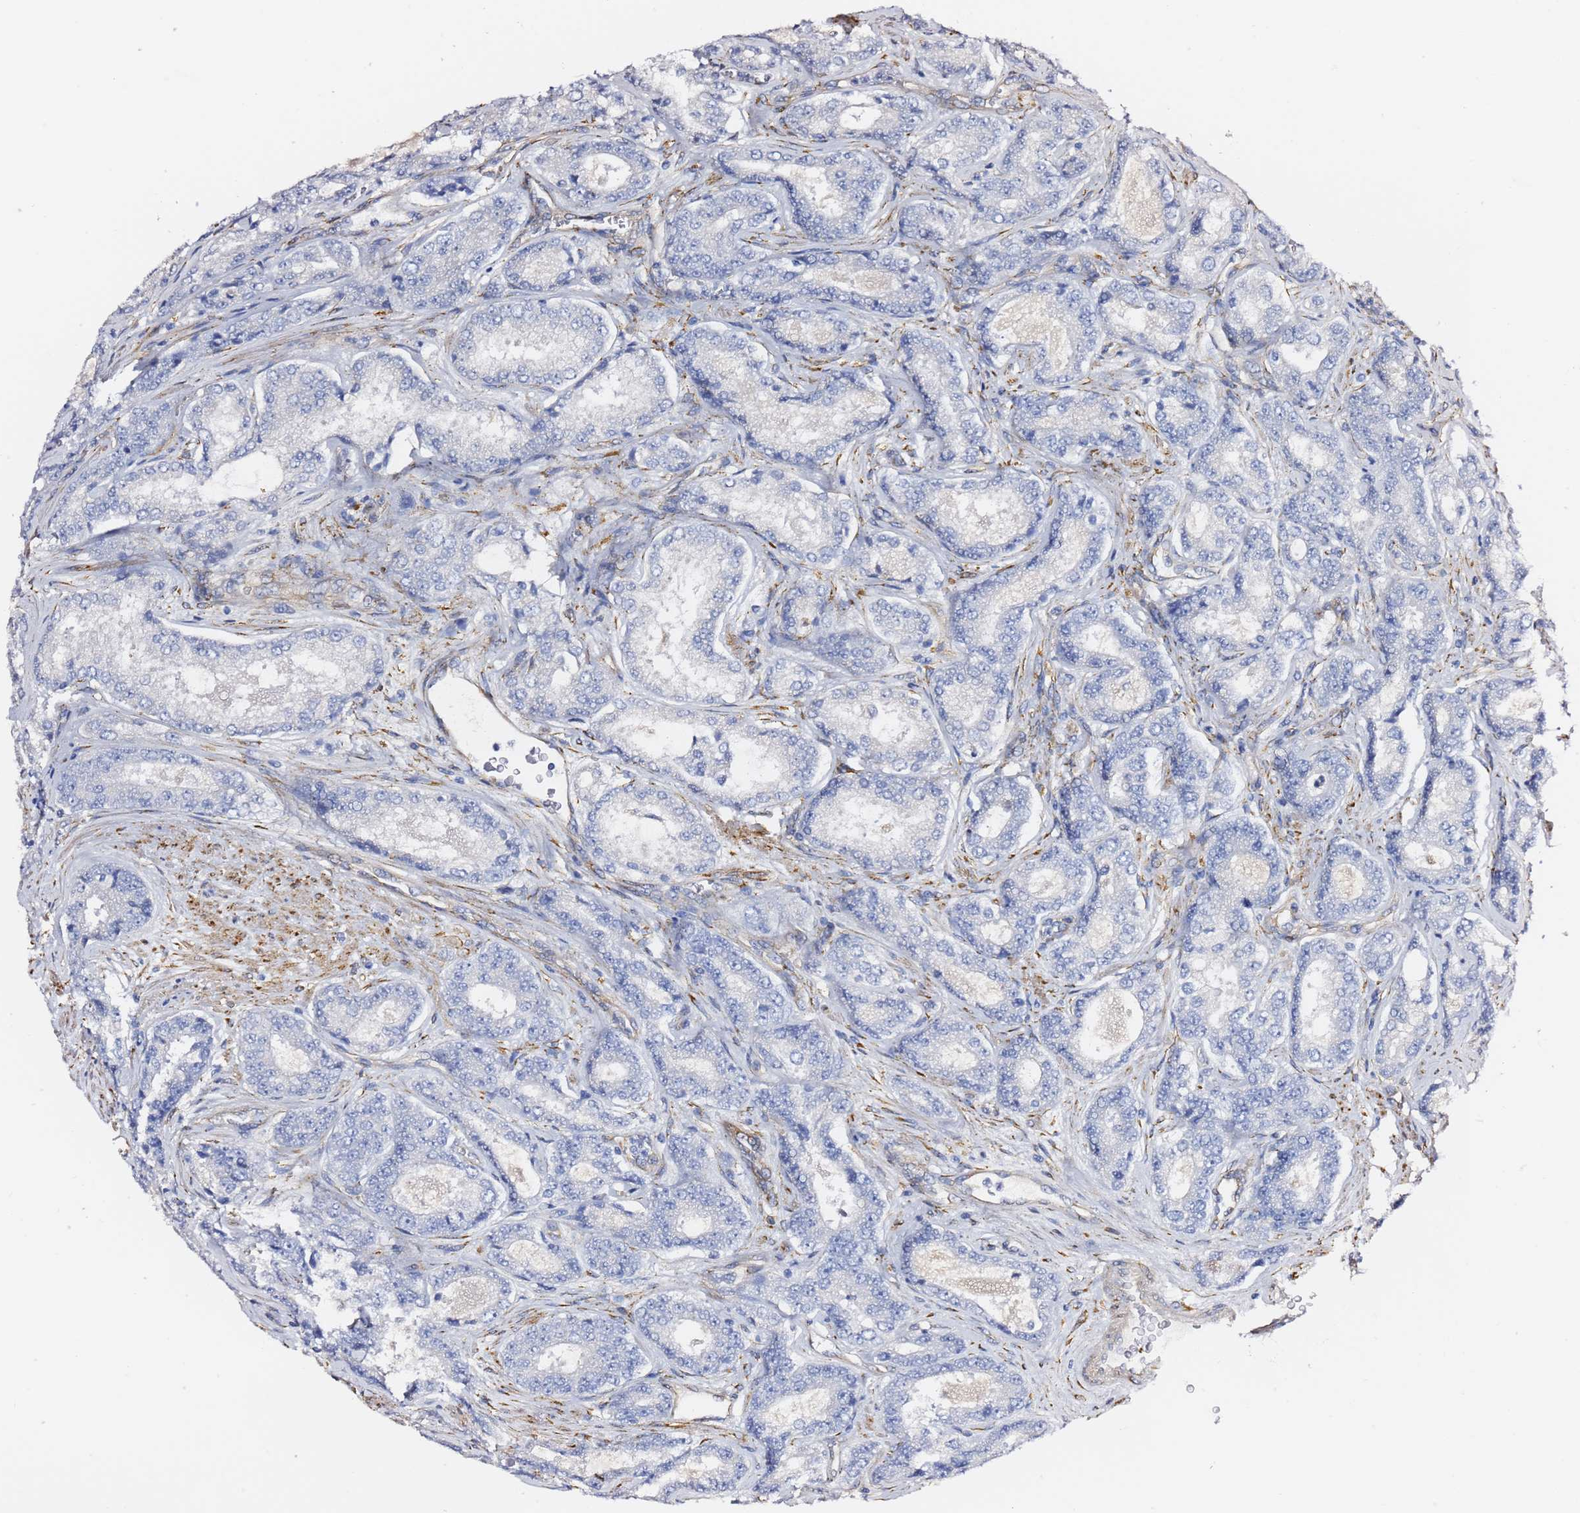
{"staining": {"intensity": "negative", "quantity": "none", "location": "none"}, "tissue": "prostate cancer", "cell_type": "Tumor cells", "image_type": "cancer", "snomed": [{"axis": "morphology", "description": "Adenocarcinoma, Low grade"}, {"axis": "topography", "description": "Prostate"}], "caption": "An immunohistochemistry (IHC) photomicrograph of adenocarcinoma (low-grade) (prostate) is shown. There is no staining in tumor cells of adenocarcinoma (low-grade) (prostate).", "gene": "GDAP2", "patient": {"sex": "male", "age": 68}}